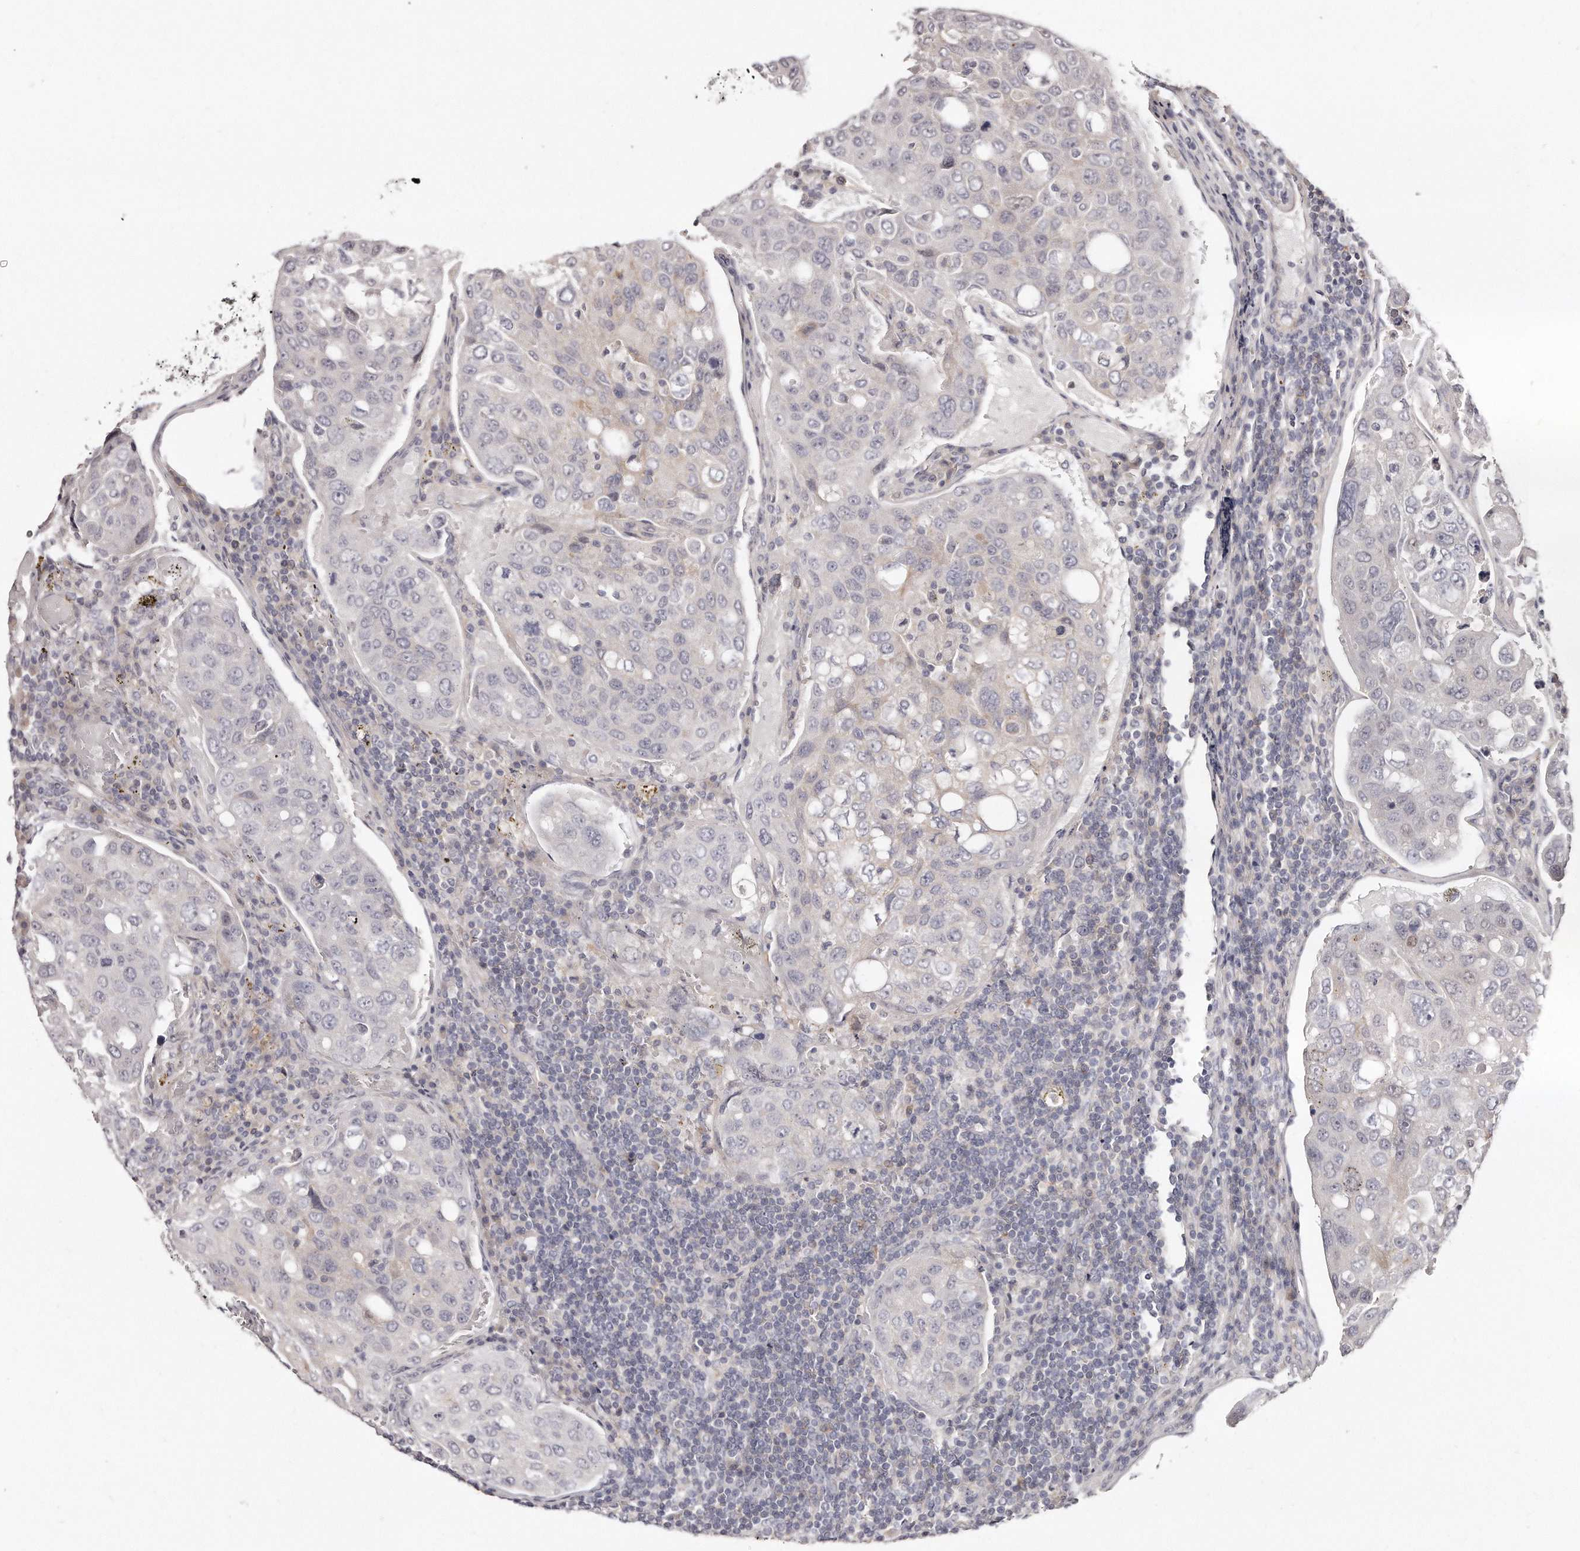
{"staining": {"intensity": "negative", "quantity": "none", "location": "none"}, "tissue": "urothelial cancer", "cell_type": "Tumor cells", "image_type": "cancer", "snomed": [{"axis": "morphology", "description": "Urothelial carcinoma, High grade"}, {"axis": "topography", "description": "Lymph node"}, {"axis": "topography", "description": "Urinary bladder"}], "caption": "Tumor cells are negative for protein expression in human urothelial cancer.", "gene": "TTLL4", "patient": {"sex": "male", "age": 51}}